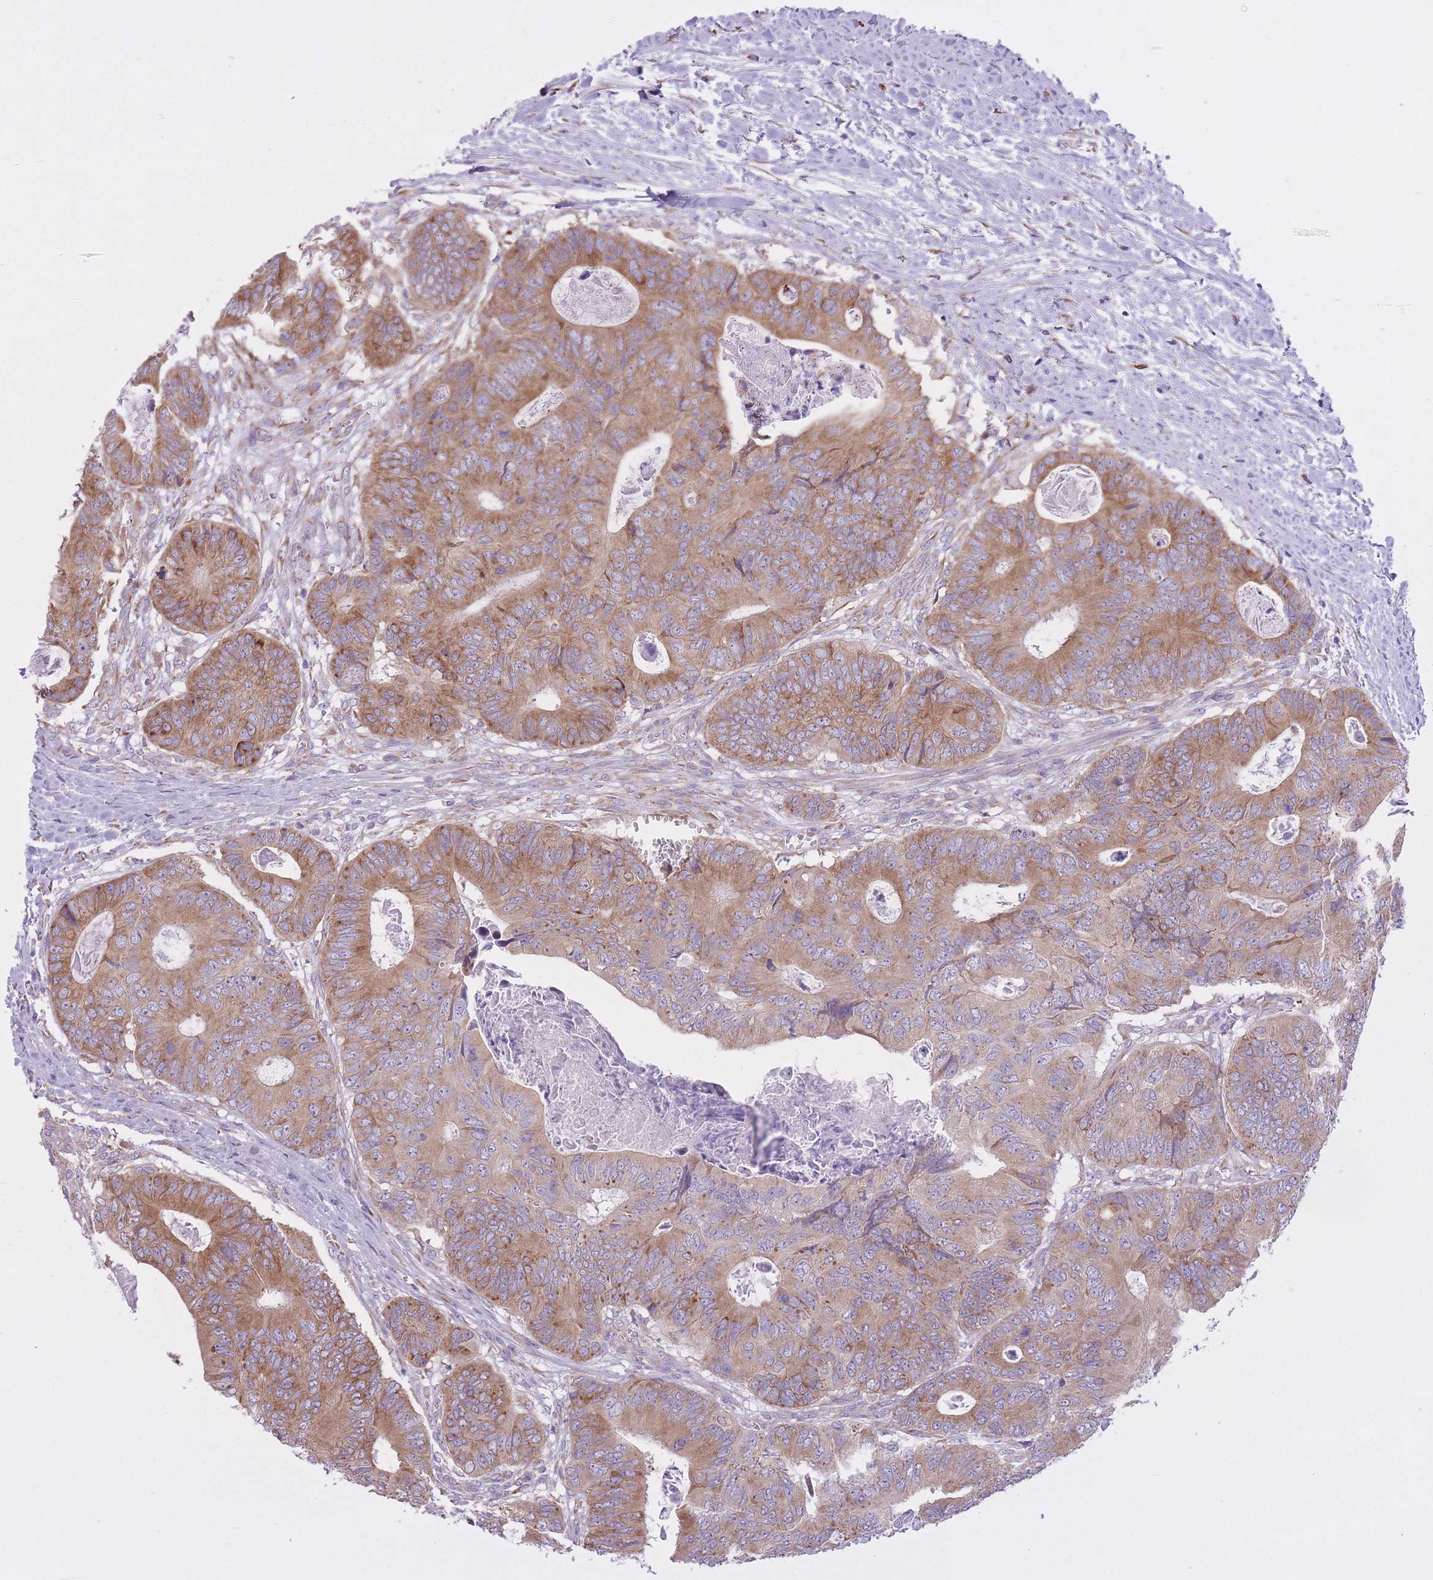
{"staining": {"intensity": "moderate", "quantity": ">75%", "location": "cytoplasmic/membranous"}, "tissue": "colorectal cancer", "cell_type": "Tumor cells", "image_type": "cancer", "snomed": [{"axis": "morphology", "description": "Adenocarcinoma, NOS"}, {"axis": "topography", "description": "Colon"}], "caption": "This histopathology image shows IHC staining of human adenocarcinoma (colorectal), with medium moderate cytoplasmic/membranous positivity in about >75% of tumor cells.", "gene": "ZNF501", "patient": {"sex": "male", "age": 85}}